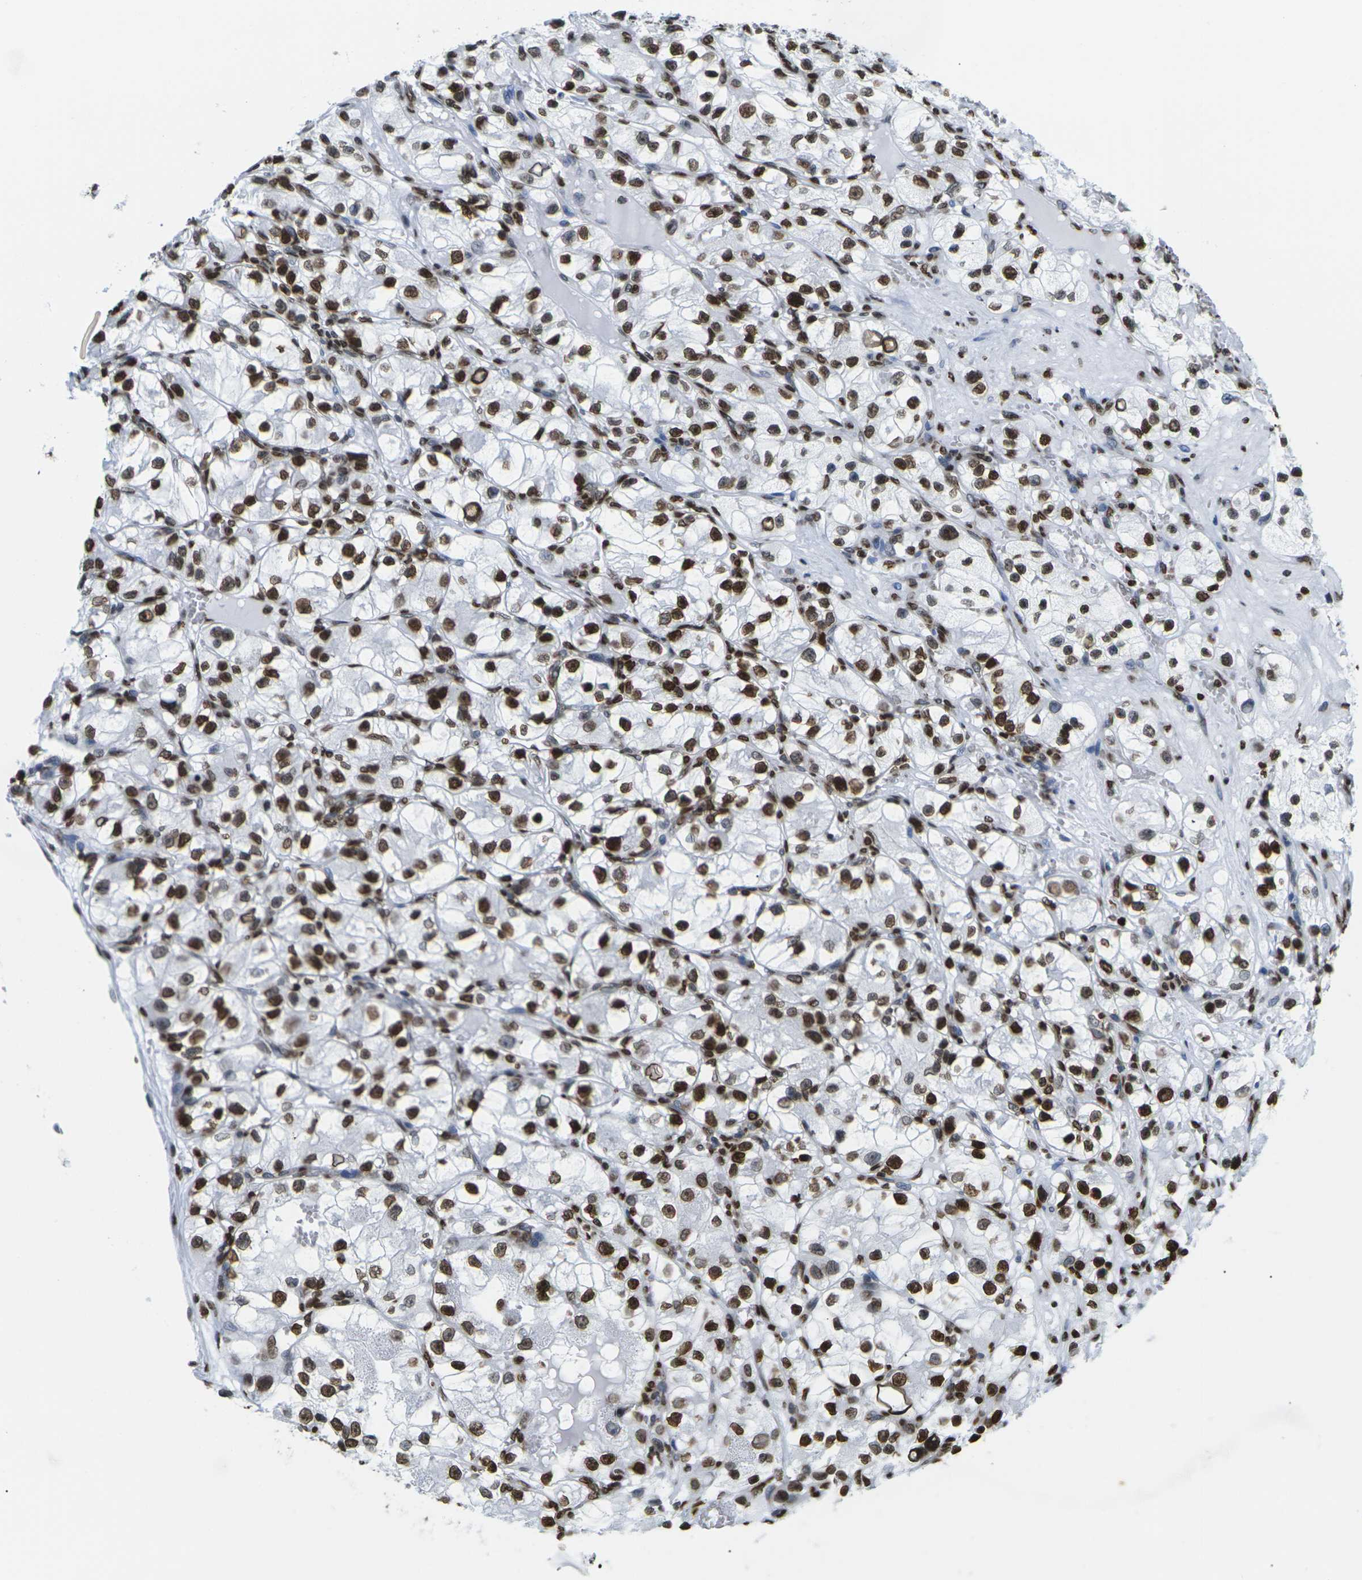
{"staining": {"intensity": "strong", "quantity": ">75%", "location": "cytoplasmic/membranous,nuclear"}, "tissue": "renal cancer", "cell_type": "Tumor cells", "image_type": "cancer", "snomed": [{"axis": "morphology", "description": "Adenocarcinoma, NOS"}, {"axis": "topography", "description": "Kidney"}], "caption": "High-power microscopy captured an immunohistochemistry photomicrograph of renal cancer (adenocarcinoma), revealing strong cytoplasmic/membranous and nuclear positivity in approximately >75% of tumor cells.", "gene": "H2AC21", "patient": {"sex": "female", "age": 57}}